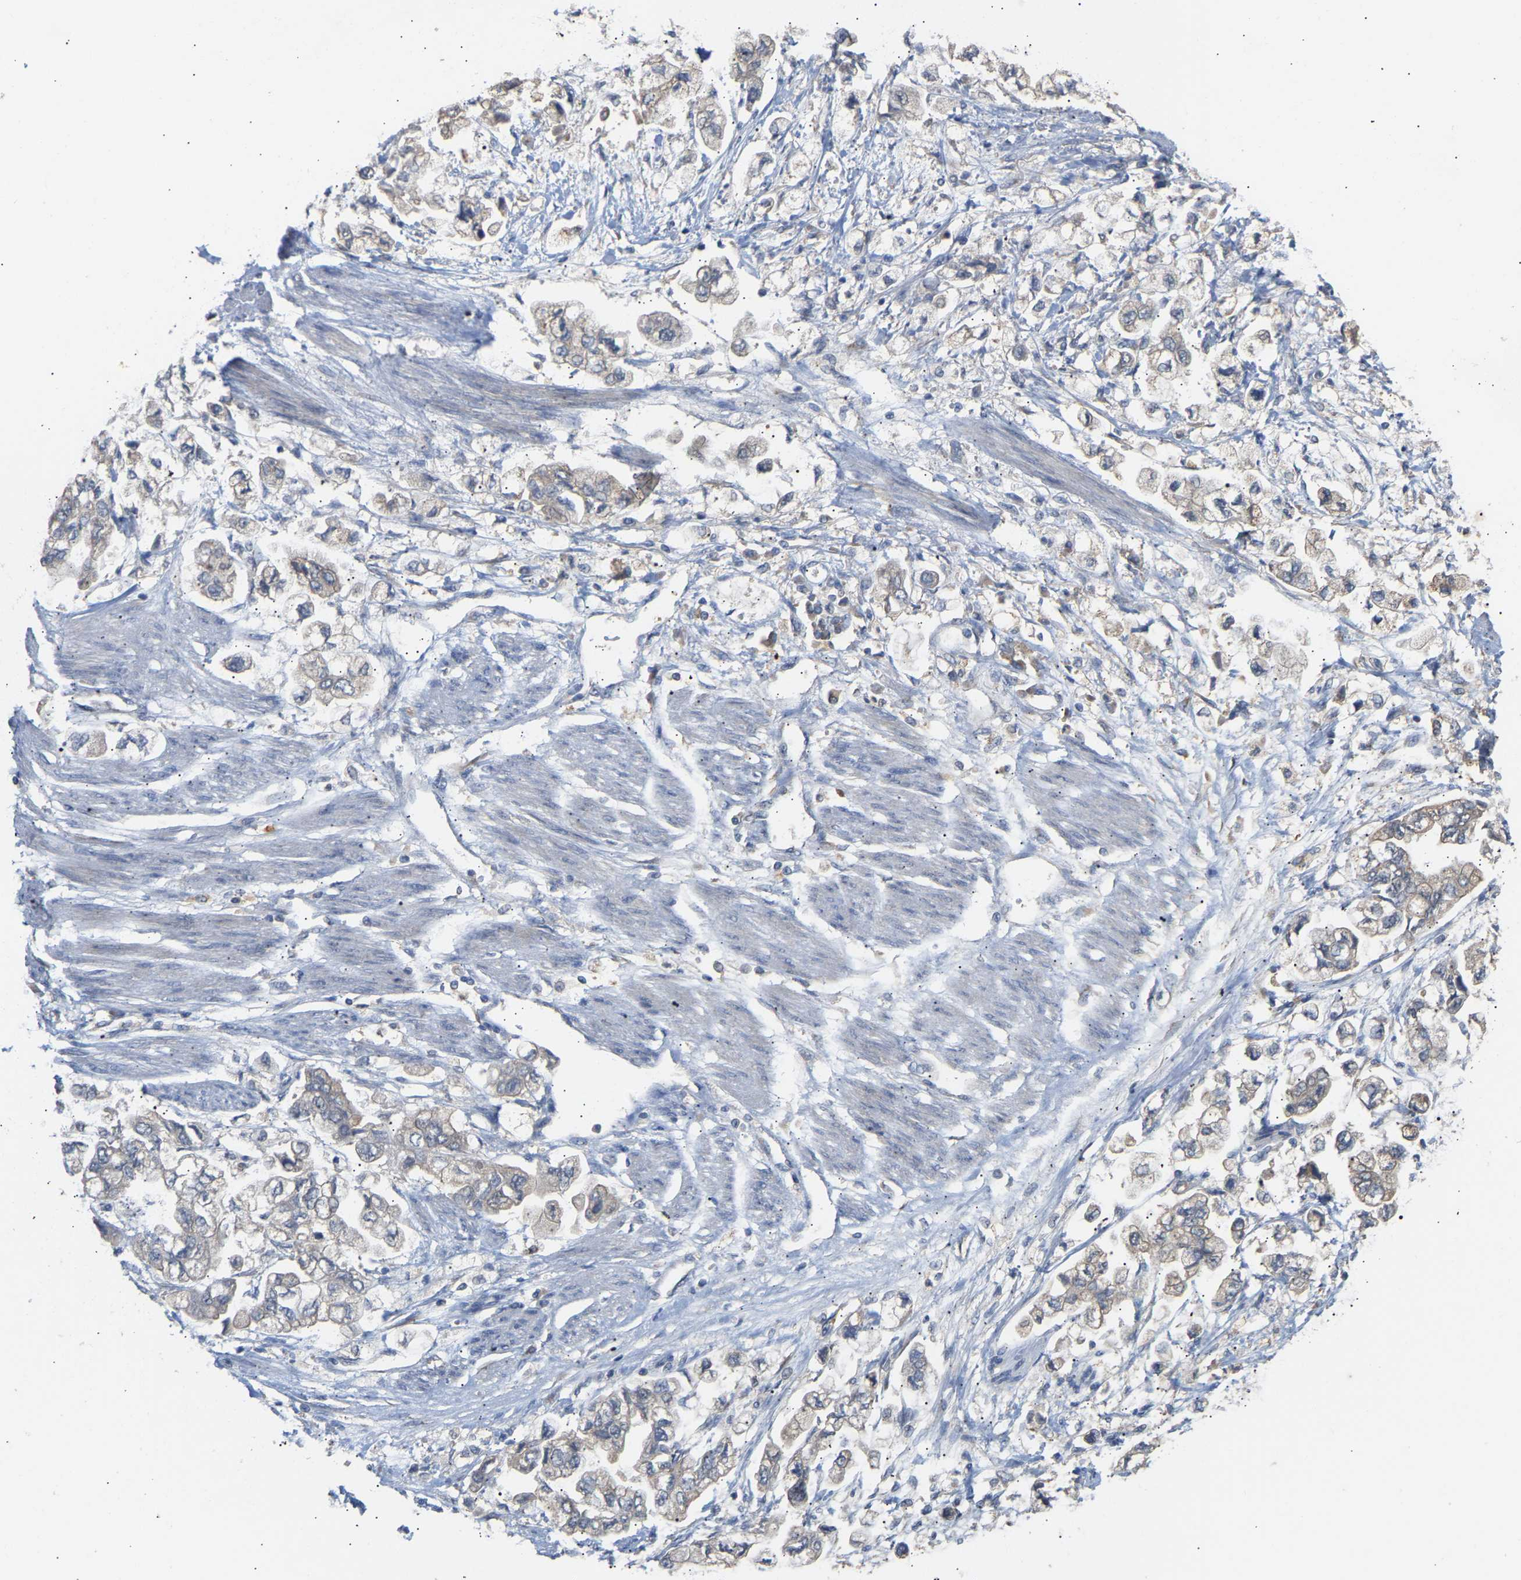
{"staining": {"intensity": "negative", "quantity": "none", "location": "none"}, "tissue": "stomach cancer", "cell_type": "Tumor cells", "image_type": "cancer", "snomed": [{"axis": "morphology", "description": "Normal tissue, NOS"}, {"axis": "morphology", "description": "Adenocarcinoma, NOS"}, {"axis": "topography", "description": "Stomach"}], "caption": "Stomach cancer was stained to show a protein in brown. There is no significant staining in tumor cells. (DAB immunohistochemistry with hematoxylin counter stain).", "gene": "TPMT", "patient": {"sex": "male", "age": 62}}